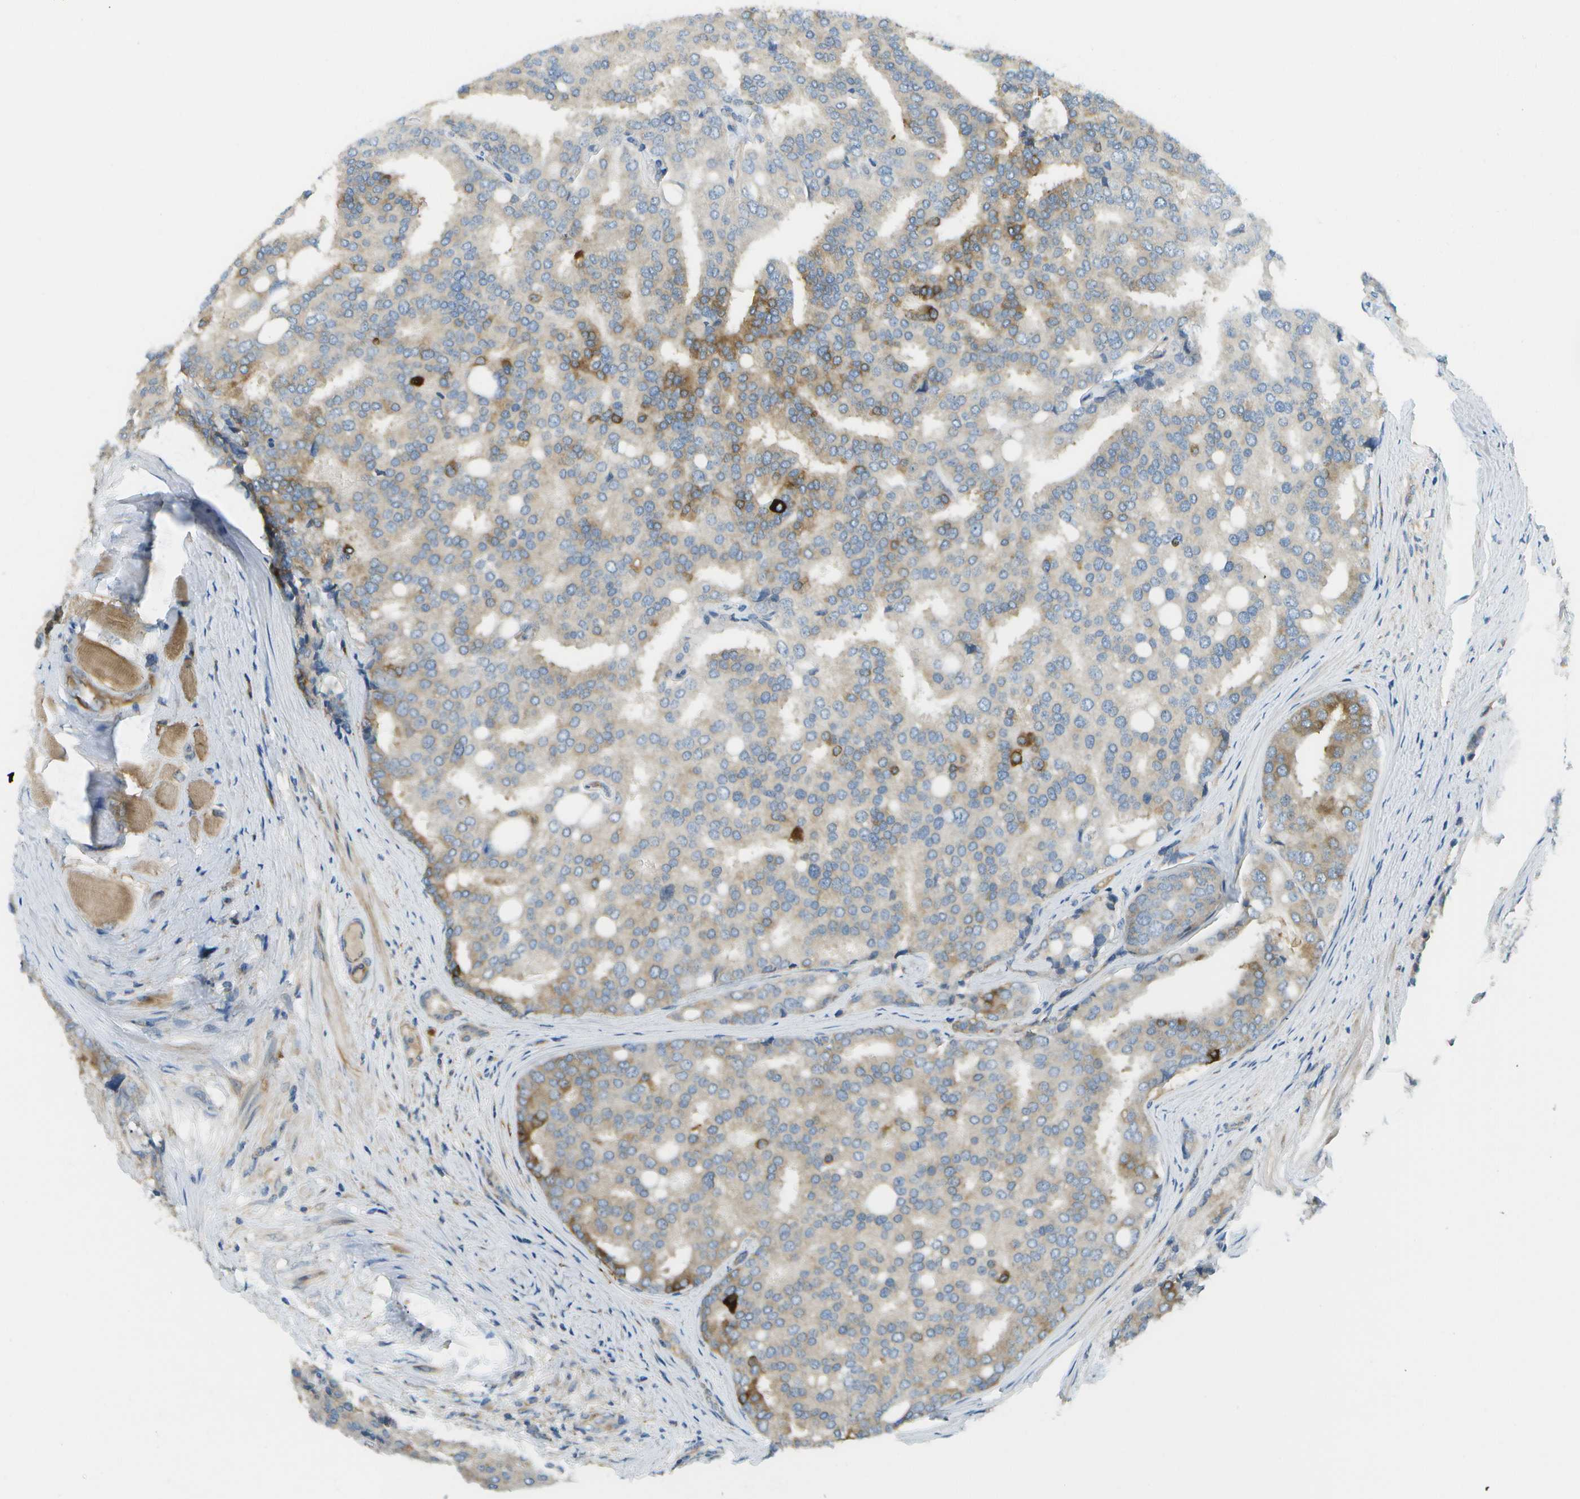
{"staining": {"intensity": "moderate", "quantity": "<25%", "location": "cytoplasmic/membranous"}, "tissue": "prostate cancer", "cell_type": "Tumor cells", "image_type": "cancer", "snomed": [{"axis": "morphology", "description": "Adenocarcinoma, High grade"}, {"axis": "topography", "description": "Prostate"}], "caption": "A high-resolution photomicrograph shows immunohistochemistry staining of prostate cancer (high-grade adenocarcinoma), which reveals moderate cytoplasmic/membranous expression in approximately <25% of tumor cells.", "gene": "WNK2", "patient": {"sex": "male", "age": 50}}